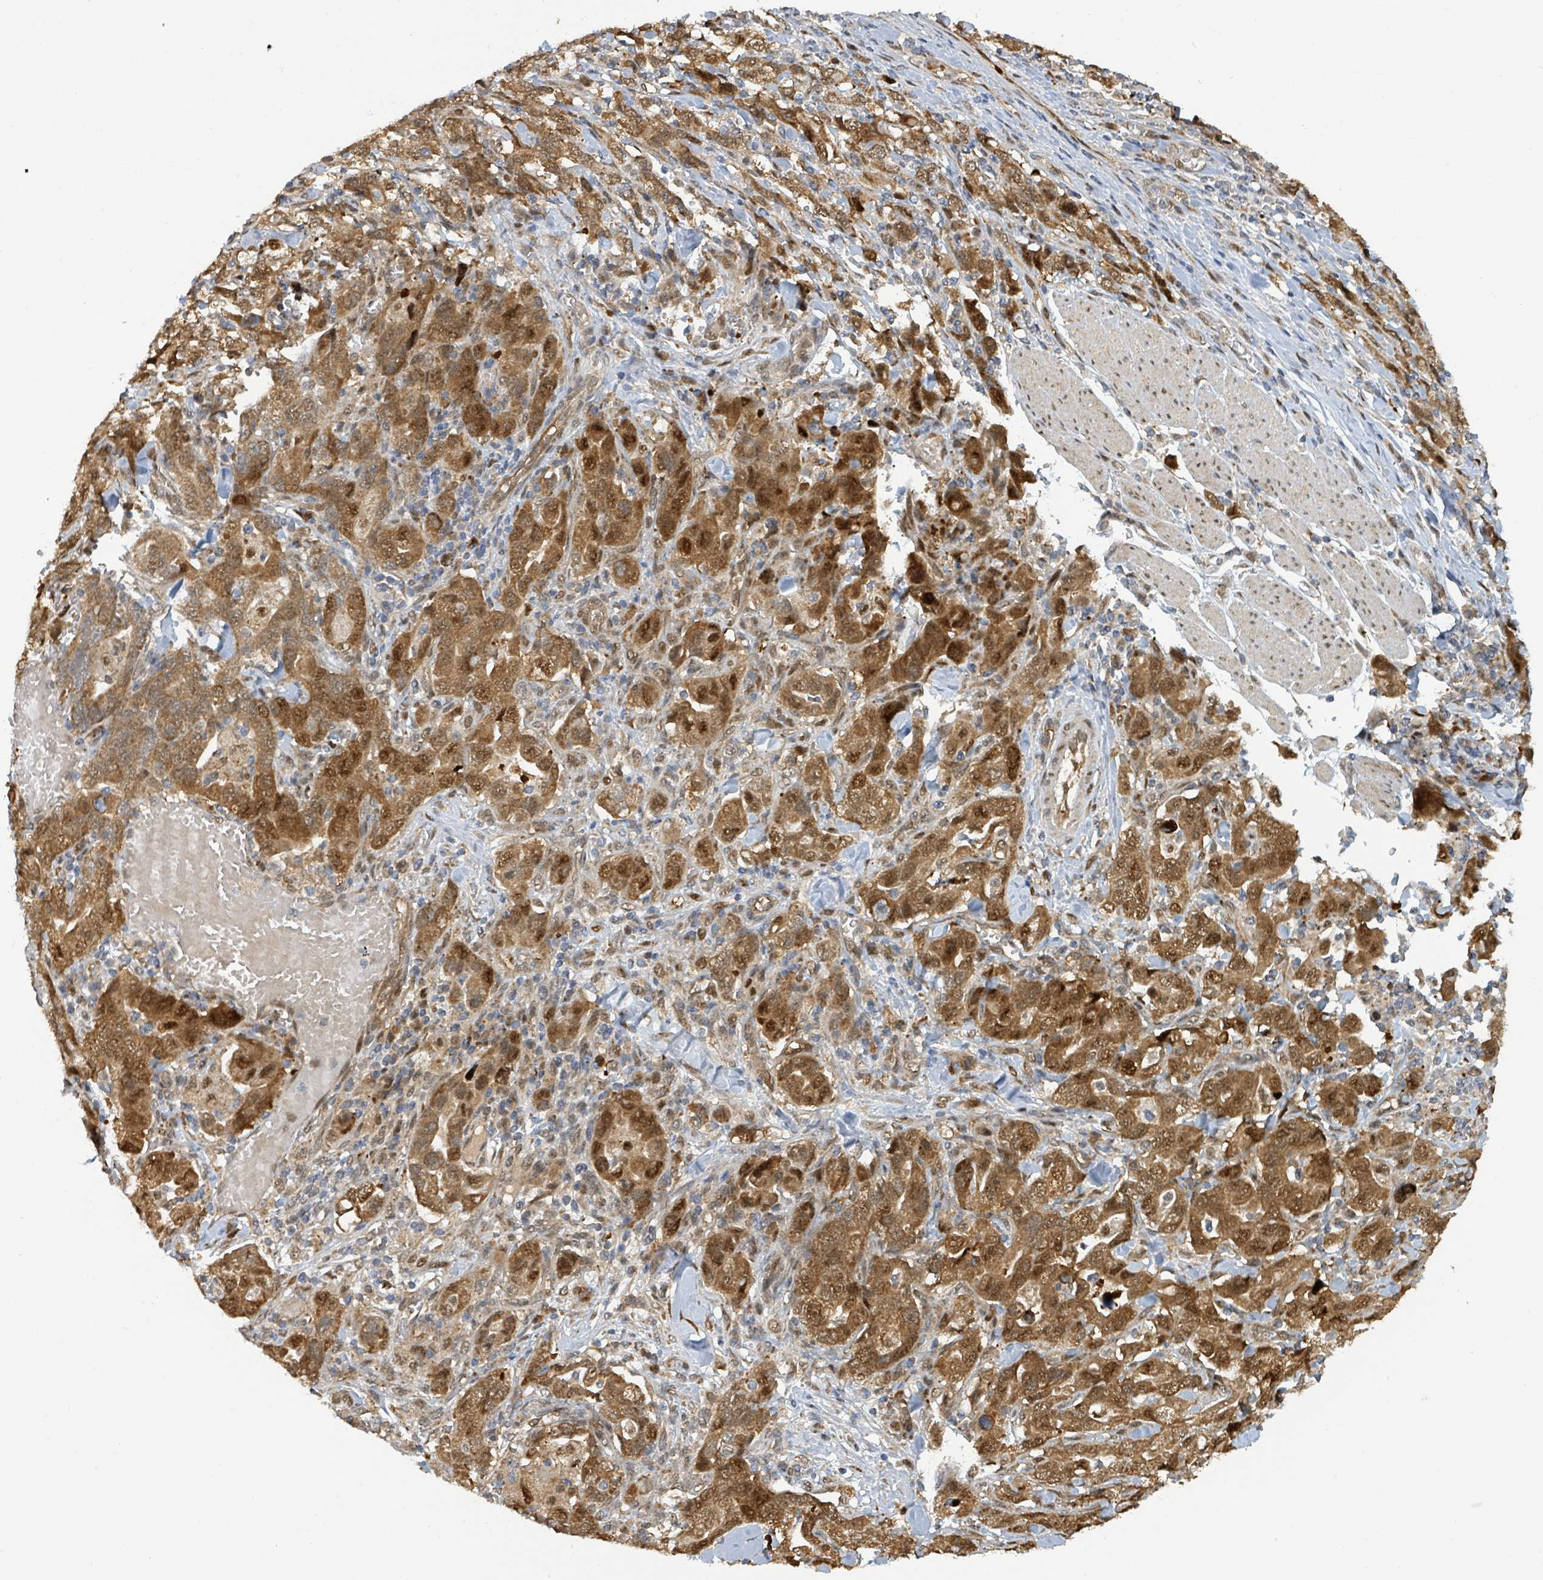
{"staining": {"intensity": "moderate", "quantity": ">75%", "location": "cytoplasmic/membranous,nuclear"}, "tissue": "stomach cancer", "cell_type": "Tumor cells", "image_type": "cancer", "snomed": [{"axis": "morphology", "description": "Adenocarcinoma, NOS"}, {"axis": "topography", "description": "Stomach, upper"}, {"axis": "topography", "description": "Stomach"}], "caption": "Tumor cells reveal medium levels of moderate cytoplasmic/membranous and nuclear expression in approximately >75% of cells in human stomach cancer (adenocarcinoma).", "gene": "PSMB7", "patient": {"sex": "male", "age": 62}}